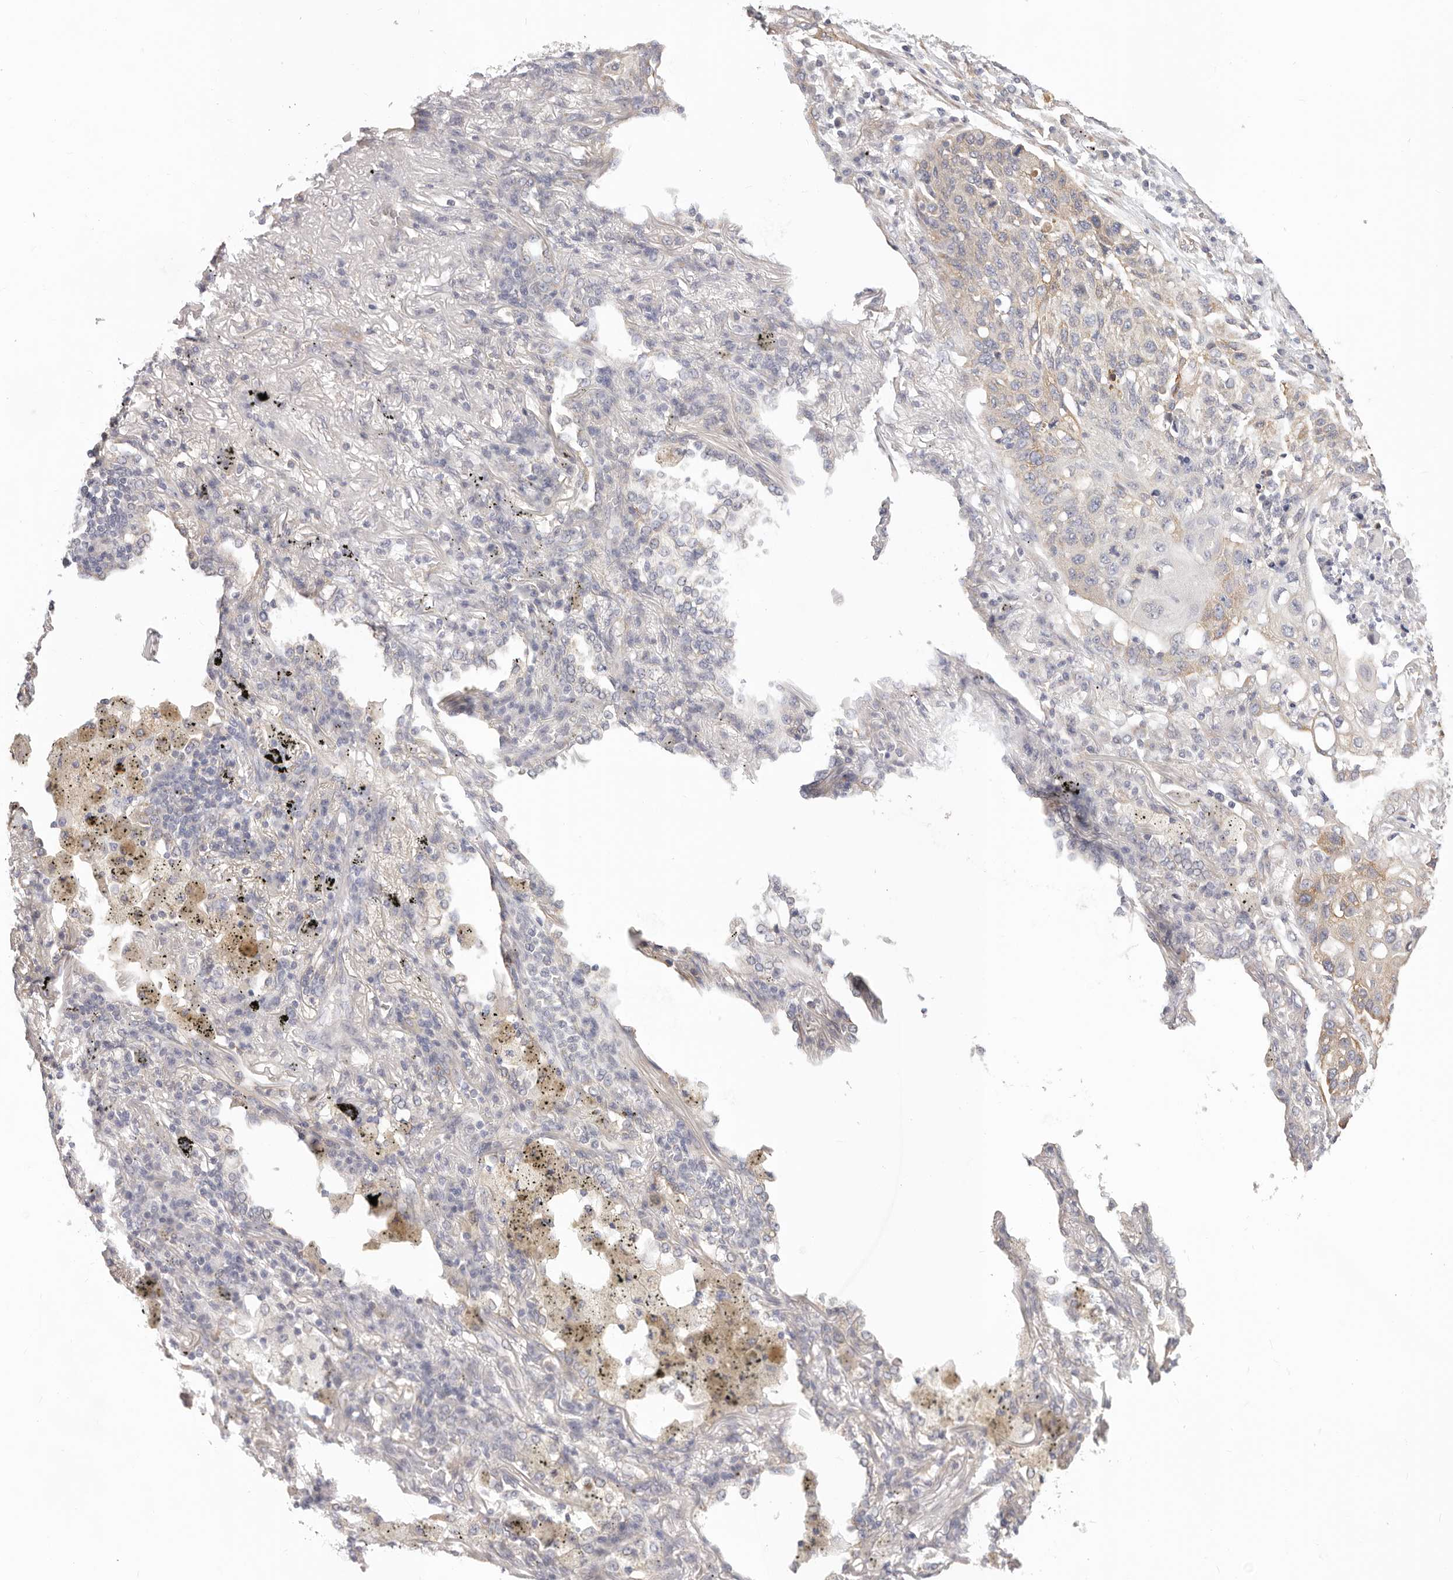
{"staining": {"intensity": "moderate", "quantity": "<25%", "location": "cytoplasmic/membranous"}, "tissue": "lung cancer", "cell_type": "Tumor cells", "image_type": "cancer", "snomed": [{"axis": "morphology", "description": "Squamous cell carcinoma, NOS"}, {"axis": "topography", "description": "Lung"}], "caption": "DAB (3,3'-diaminobenzidine) immunohistochemical staining of human lung squamous cell carcinoma displays moderate cytoplasmic/membranous protein positivity in approximately <25% of tumor cells.", "gene": "AFDN", "patient": {"sex": "female", "age": 63}}